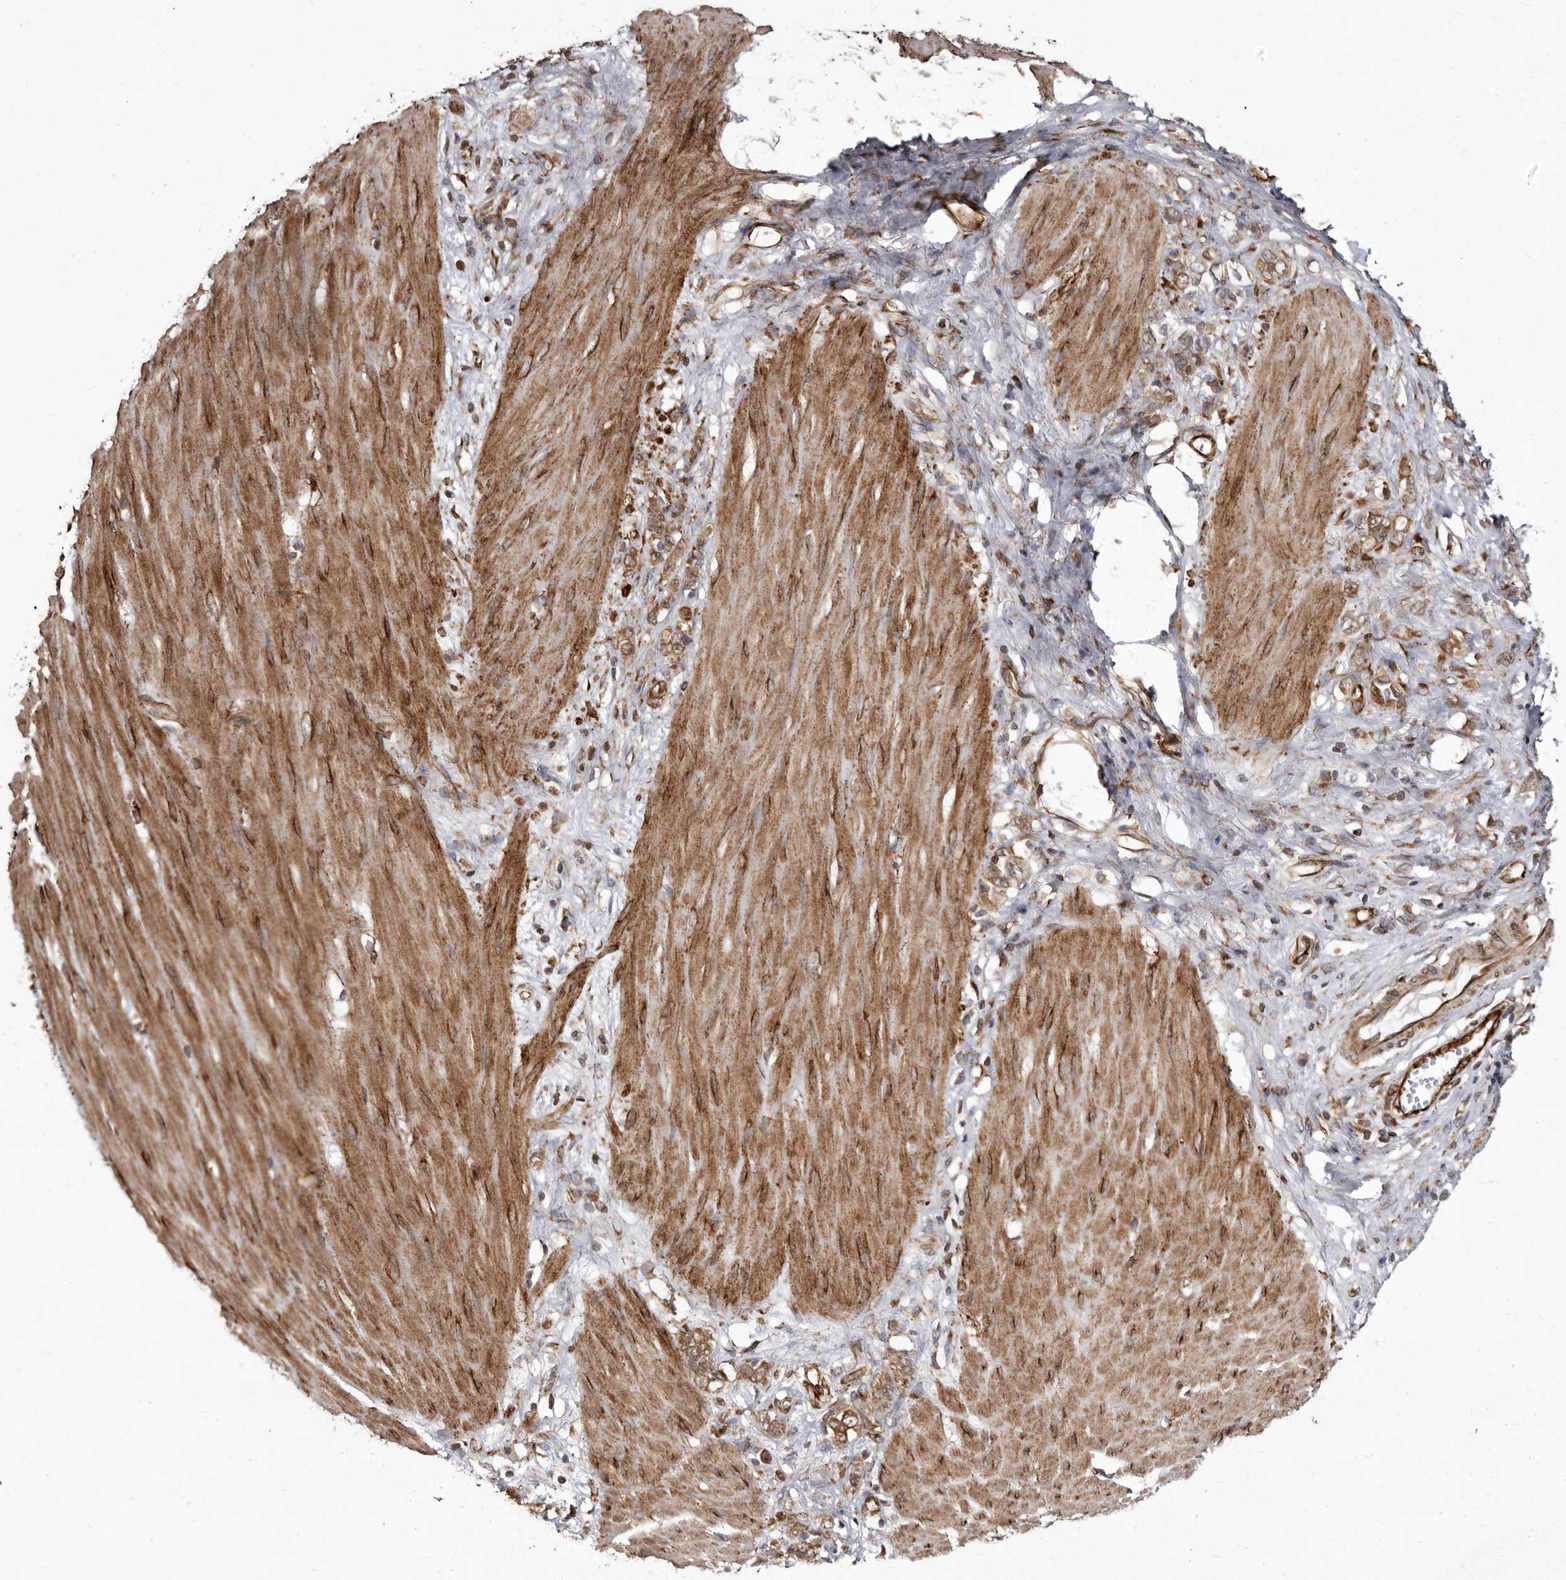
{"staining": {"intensity": "moderate", "quantity": ">75%", "location": "cytoplasmic/membranous"}, "tissue": "stomach cancer", "cell_type": "Tumor cells", "image_type": "cancer", "snomed": [{"axis": "morphology", "description": "Adenocarcinoma, NOS"}, {"axis": "topography", "description": "Stomach"}], "caption": "IHC photomicrograph of stomach cancer (adenocarcinoma) stained for a protein (brown), which reveals medium levels of moderate cytoplasmic/membranous positivity in approximately >75% of tumor cells.", "gene": "FLAD1", "patient": {"sex": "female", "age": 76}}